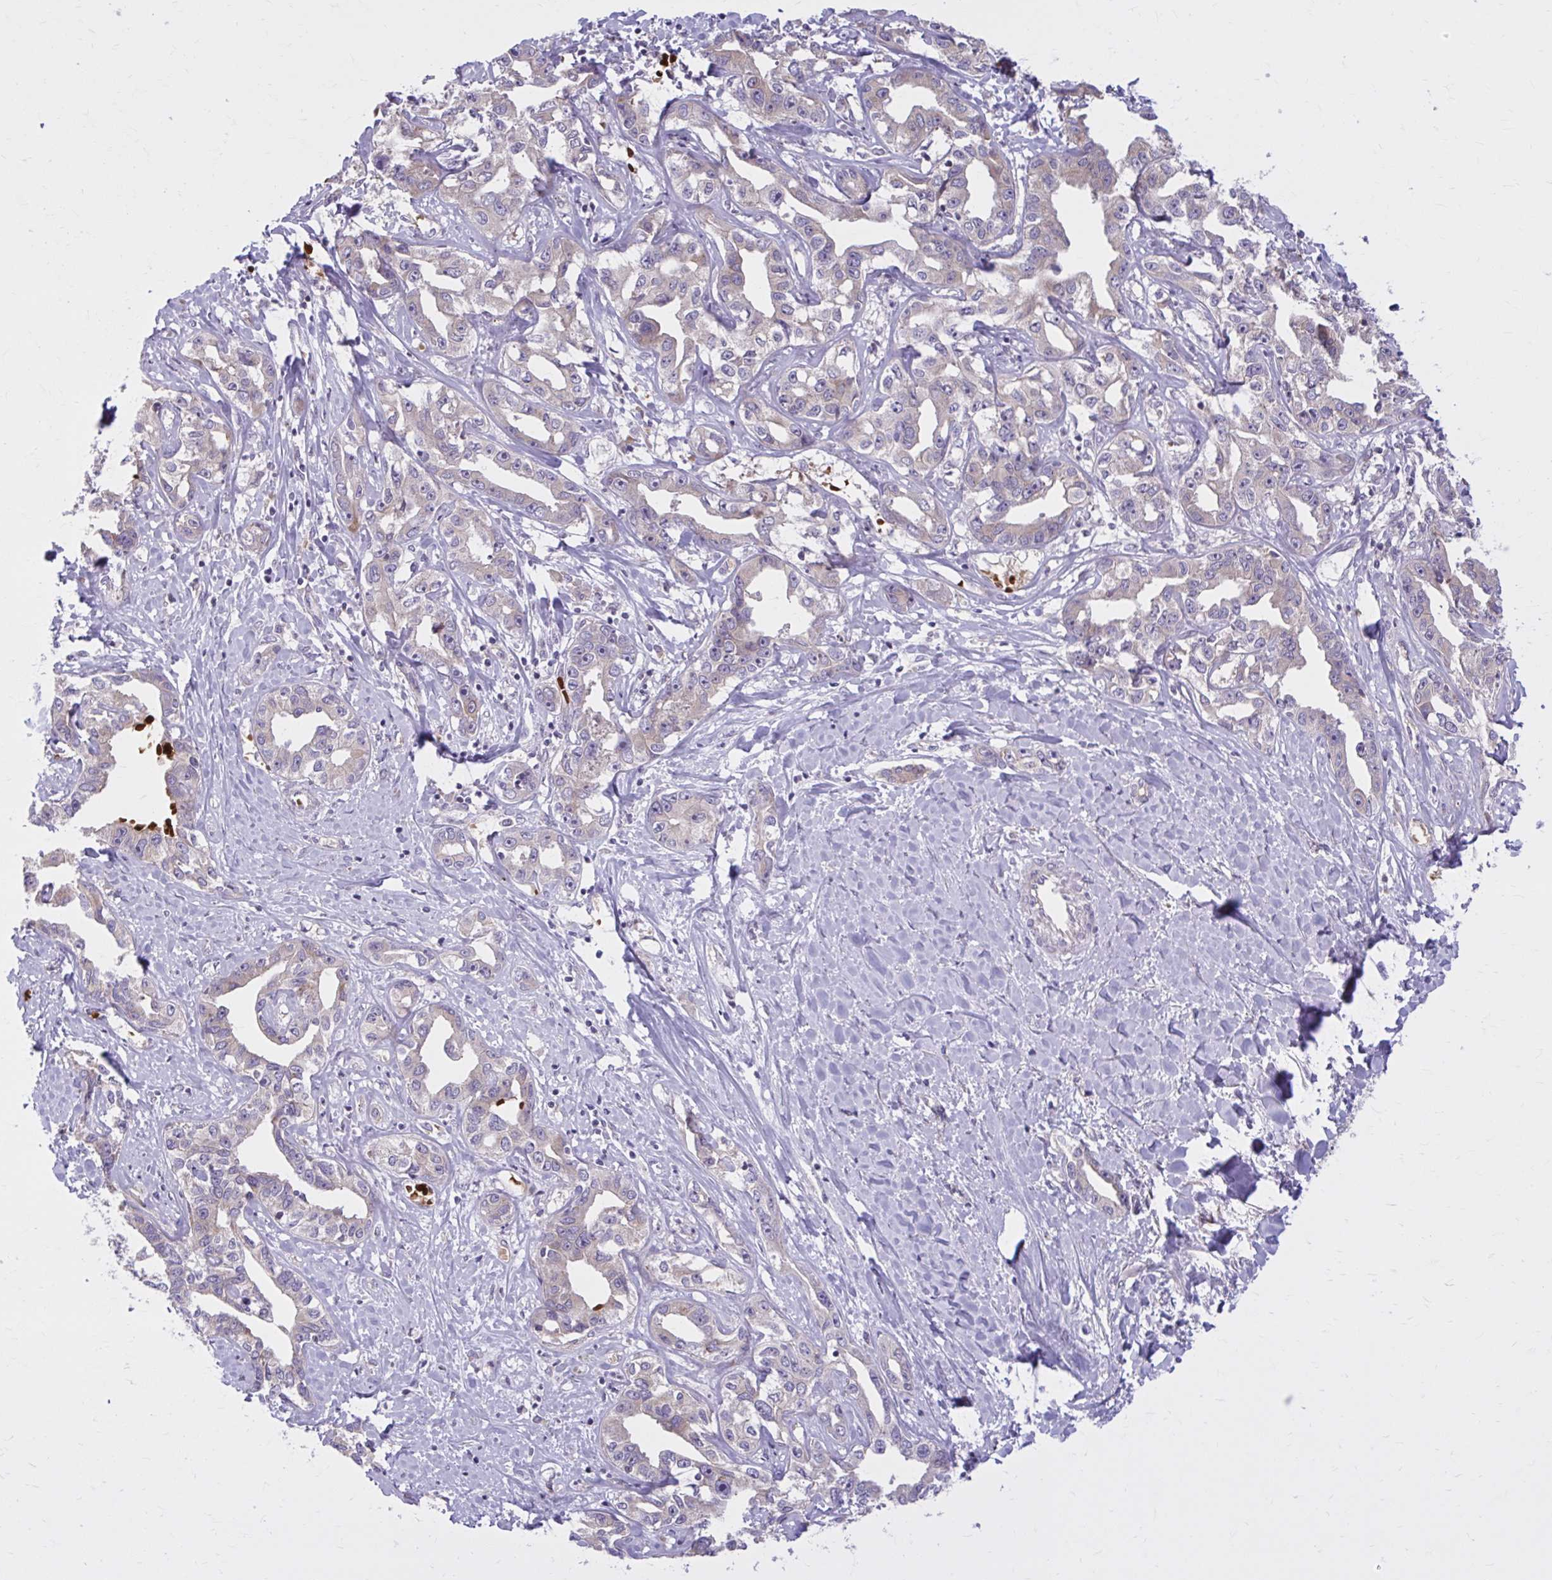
{"staining": {"intensity": "weak", "quantity": "<25%", "location": "cytoplasmic/membranous"}, "tissue": "liver cancer", "cell_type": "Tumor cells", "image_type": "cancer", "snomed": [{"axis": "morphology", "description": "Cholangiocarcinoma"}, {"axis": "topography", "description": "Liver"}], "caption": "This is an IHC micrograph of liver cancer. There is no staining in tumor cells.", "gene": "SNF8", "patient": {"sex": "male", "age": 59}}